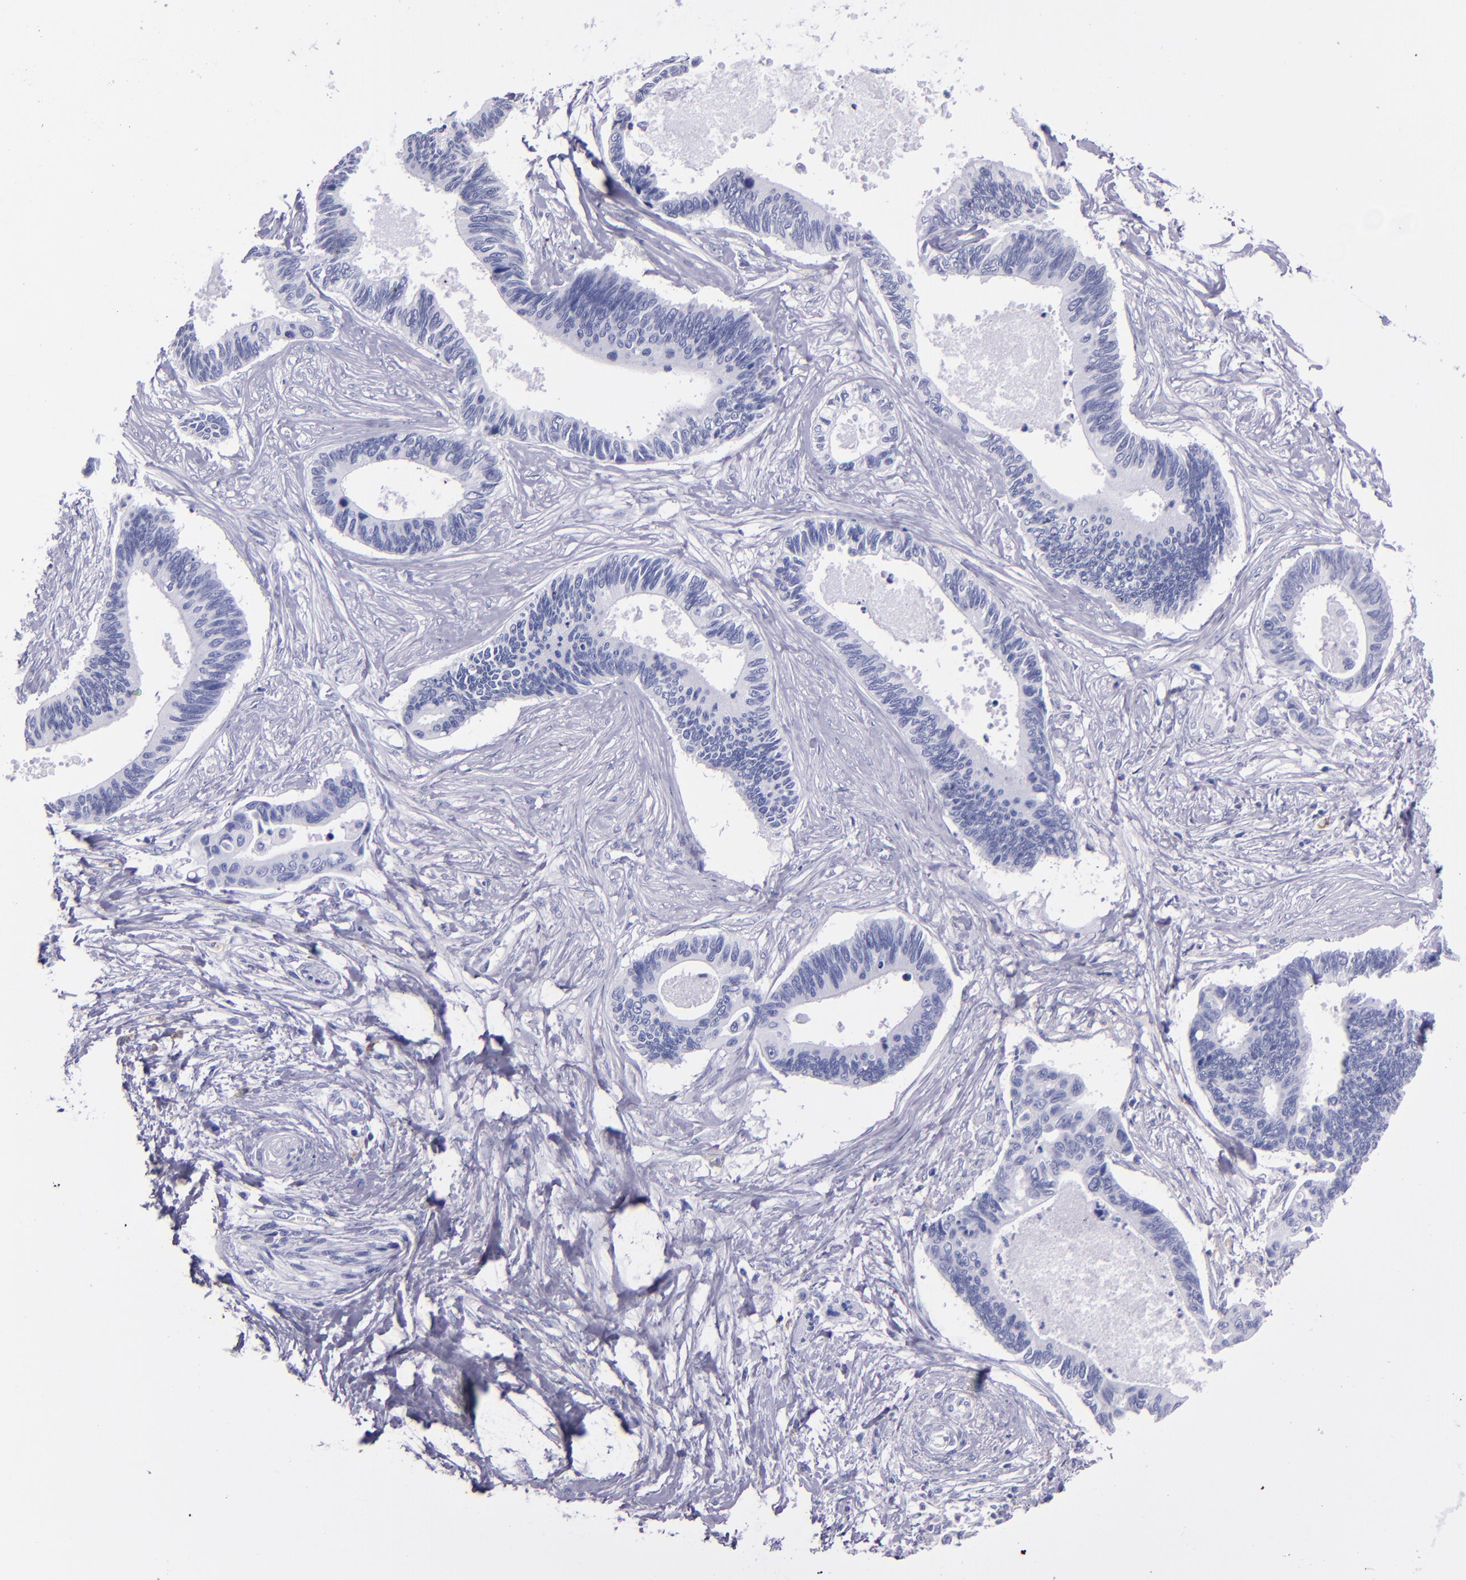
{"staining": {"intensity": "negative", "quantity": "none", "location": "none"}, "tissue": "pancreatic cancer", "cell_type": "Tumor cells", "image_type": "cancer", "snomed": [{"axis": "morphology", "description": "Adenocarcinoma, NOS"}, {"axis": "topography", "description": "Pancreas"}], "caption": "A photomicrograph of human pancreatic cancer (adenocarcinoma) is negative for staining in tumor cells.", "gene": "CR1", "patient": {"sex": "female", "age": 70}}